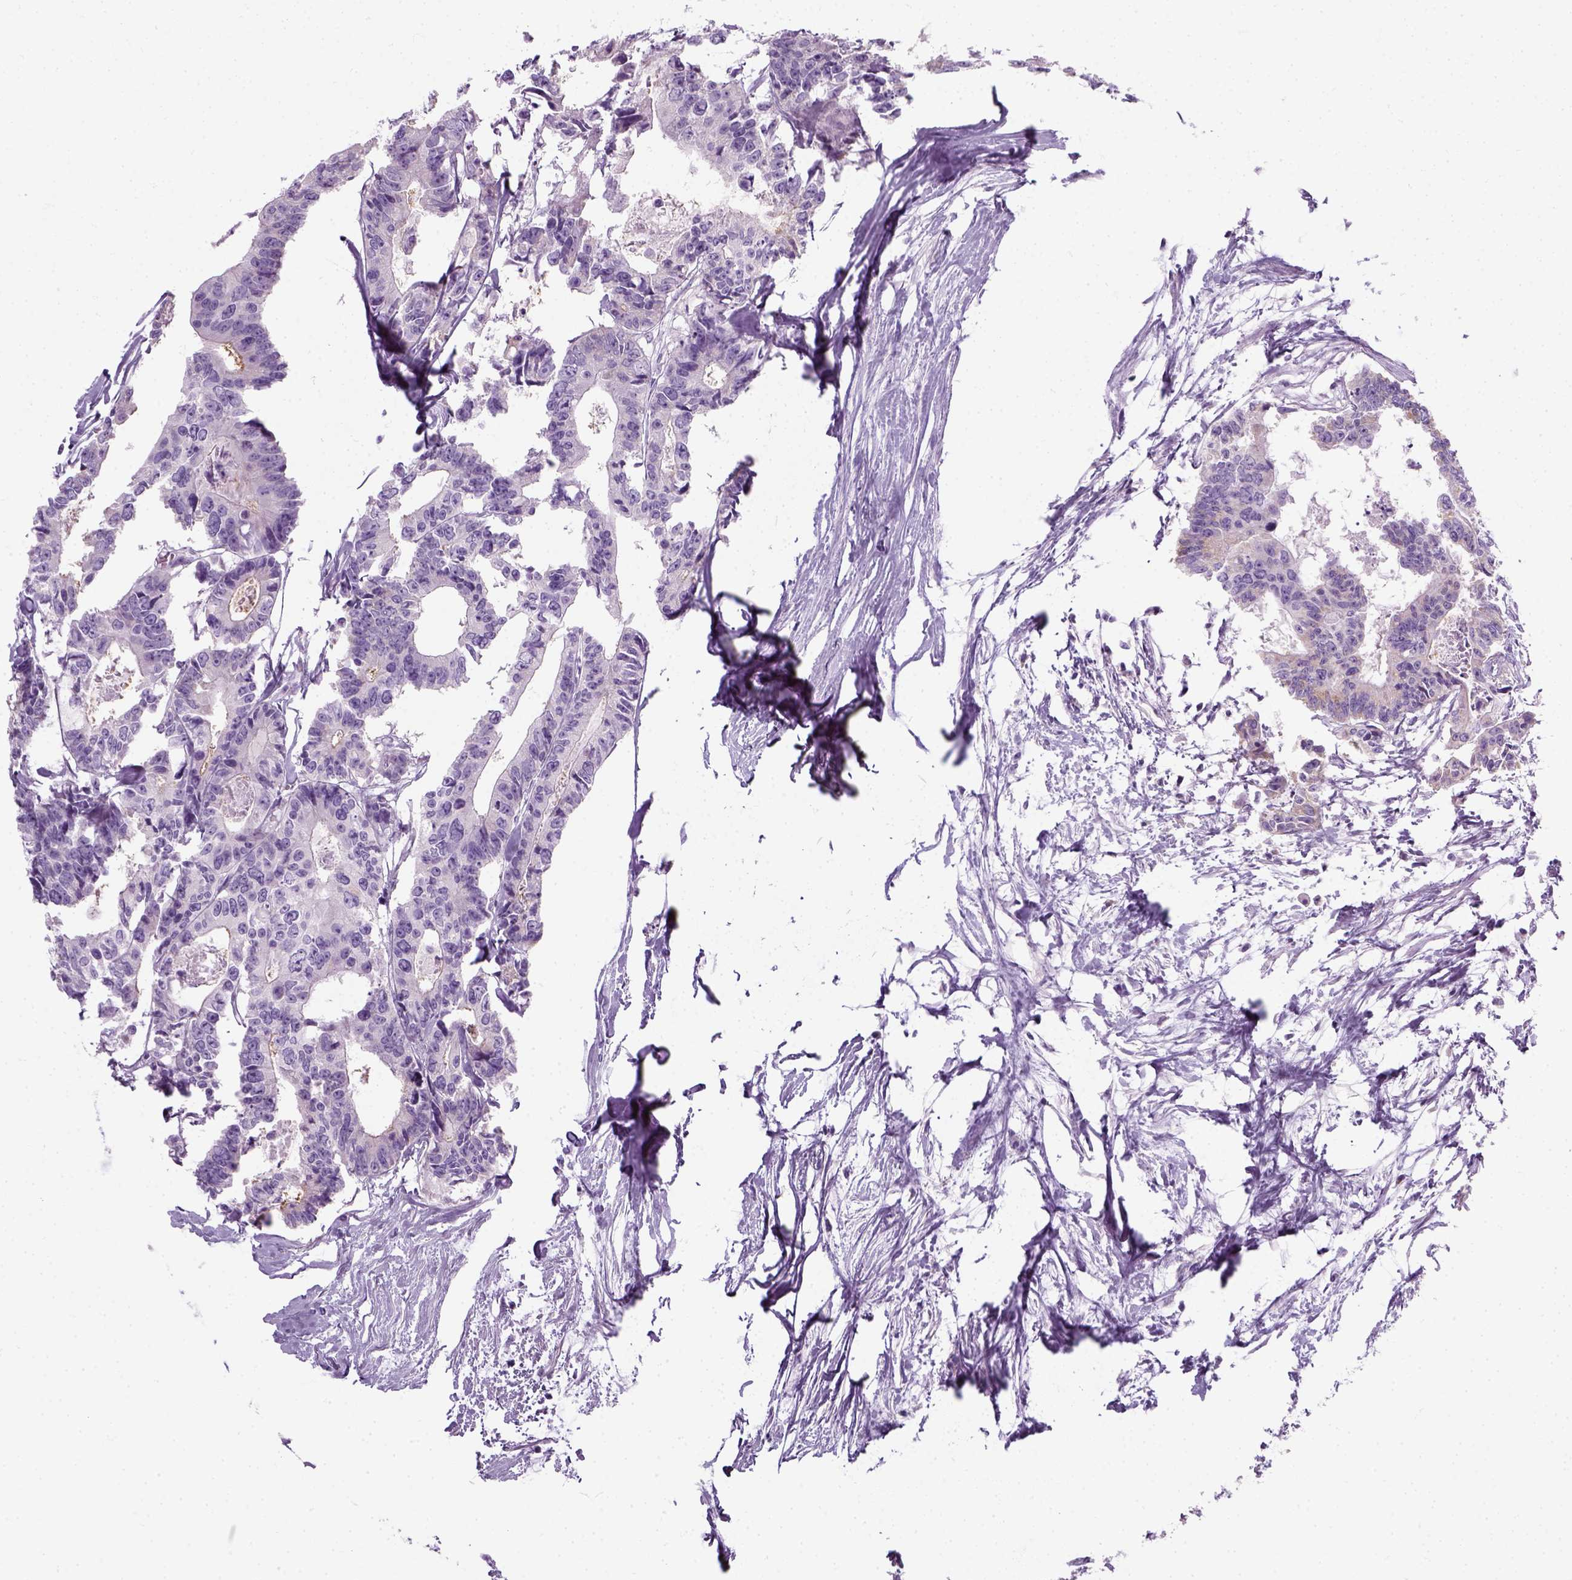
{"staining": {"intensity": "negative", "quantity": "none", "location": "none"}, "tissue": "colorectal cancer", "cell_type": "Tumor cells", "image_type": "cancer", "snomed": [{"axis": "morphology", "description": "Adenocarcinoma, NOS"}, {"axis": "topography", "description": "Rectum"}], "caption": "Immunohistochemistry of human colorectal cancer (adenocarcinoma) exhibits no expression in tumor cells.", "gene": "SLC12A5", "patient": {"sex": "male", "age": 57}}